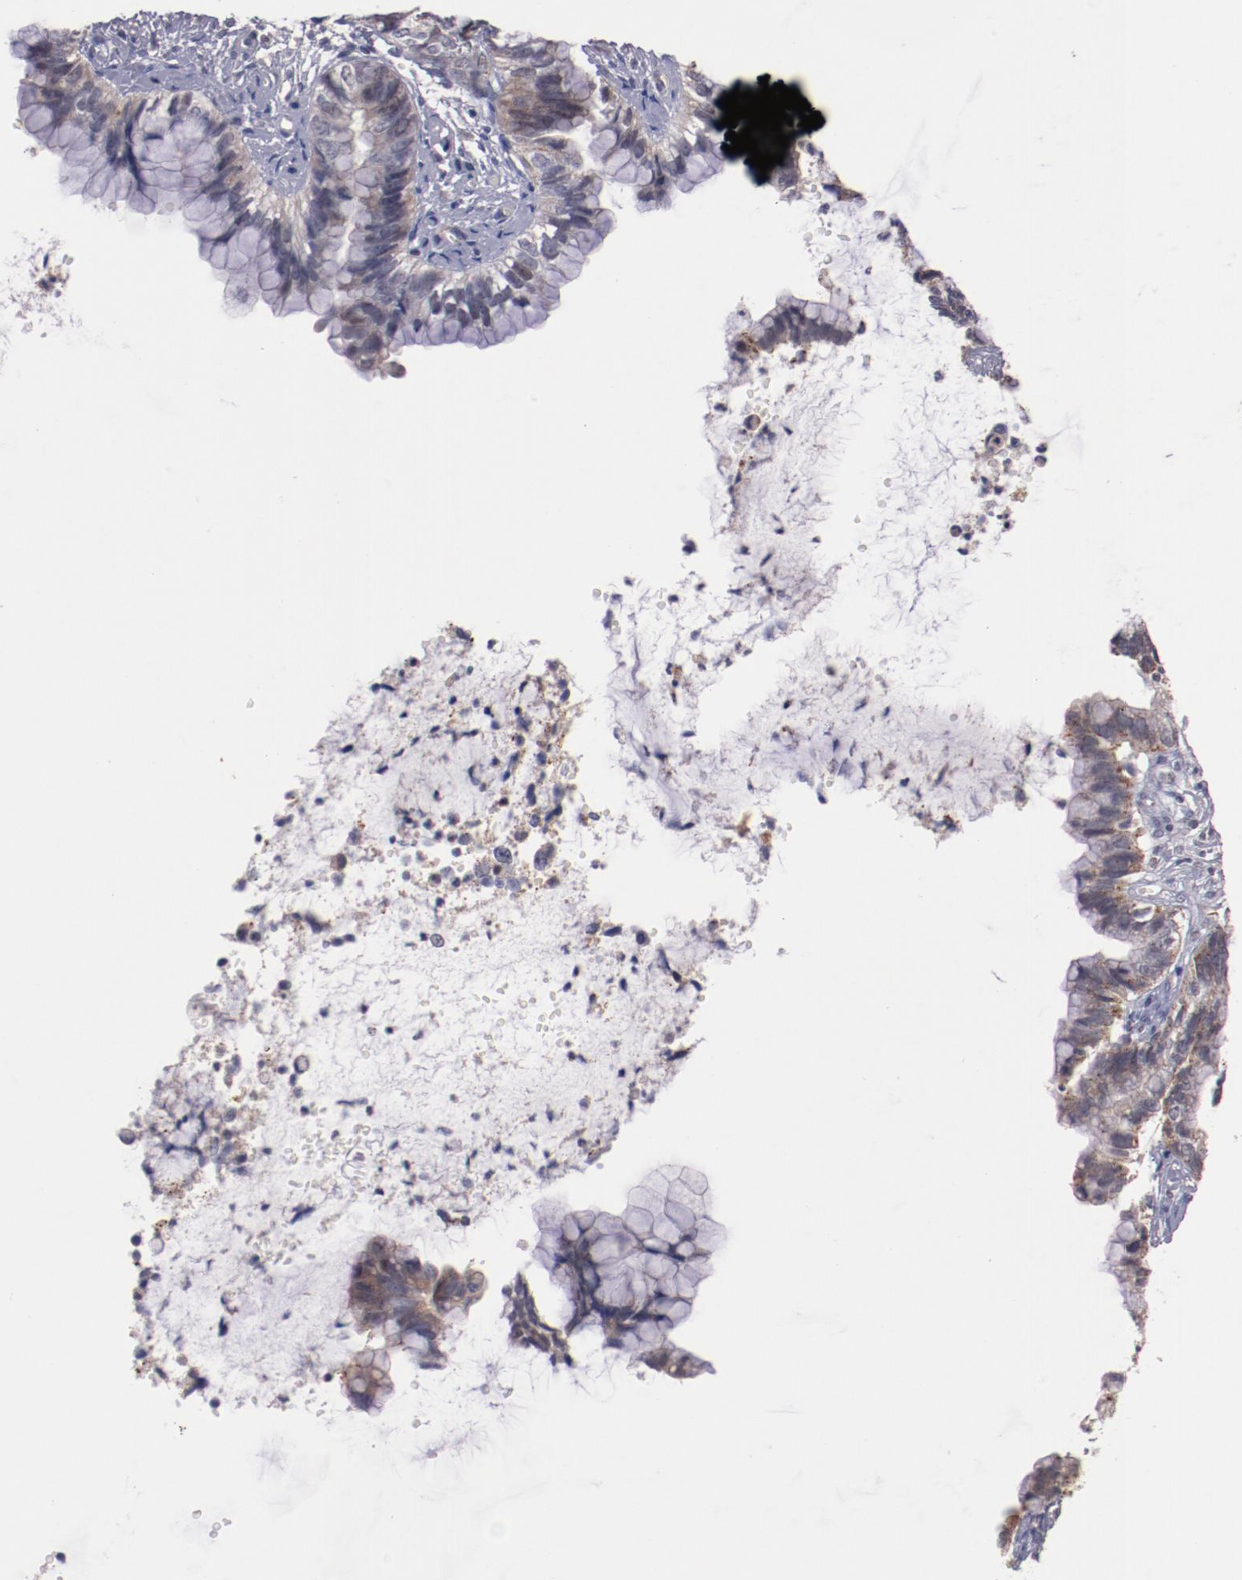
{"staining": {"intensity": "weak", "quantity": "25%-75%", "location": "cytoplasmic/membranous"}, "tissue": "cervical cancer", "cell_type": "Tumor cells", "image_type": "cancer", "snomed": [{"axis": "morphology", "description": "Adenocarcinoma, NOS"}, {"axis": "topography", "description": "Cervix"}], "caption": "Protein analysis of cervical adenocarcinoma tissue shows weak cytoplasmic/membranous positivity in about 25%-75% of tumor cells. The protein of interest is stained brown, and the nuclei are stained in blue (DAB IHC with brightfield microscopy, high magnification).", "gene": "SYP", "patient": {"sex": "female", "age": 44}}